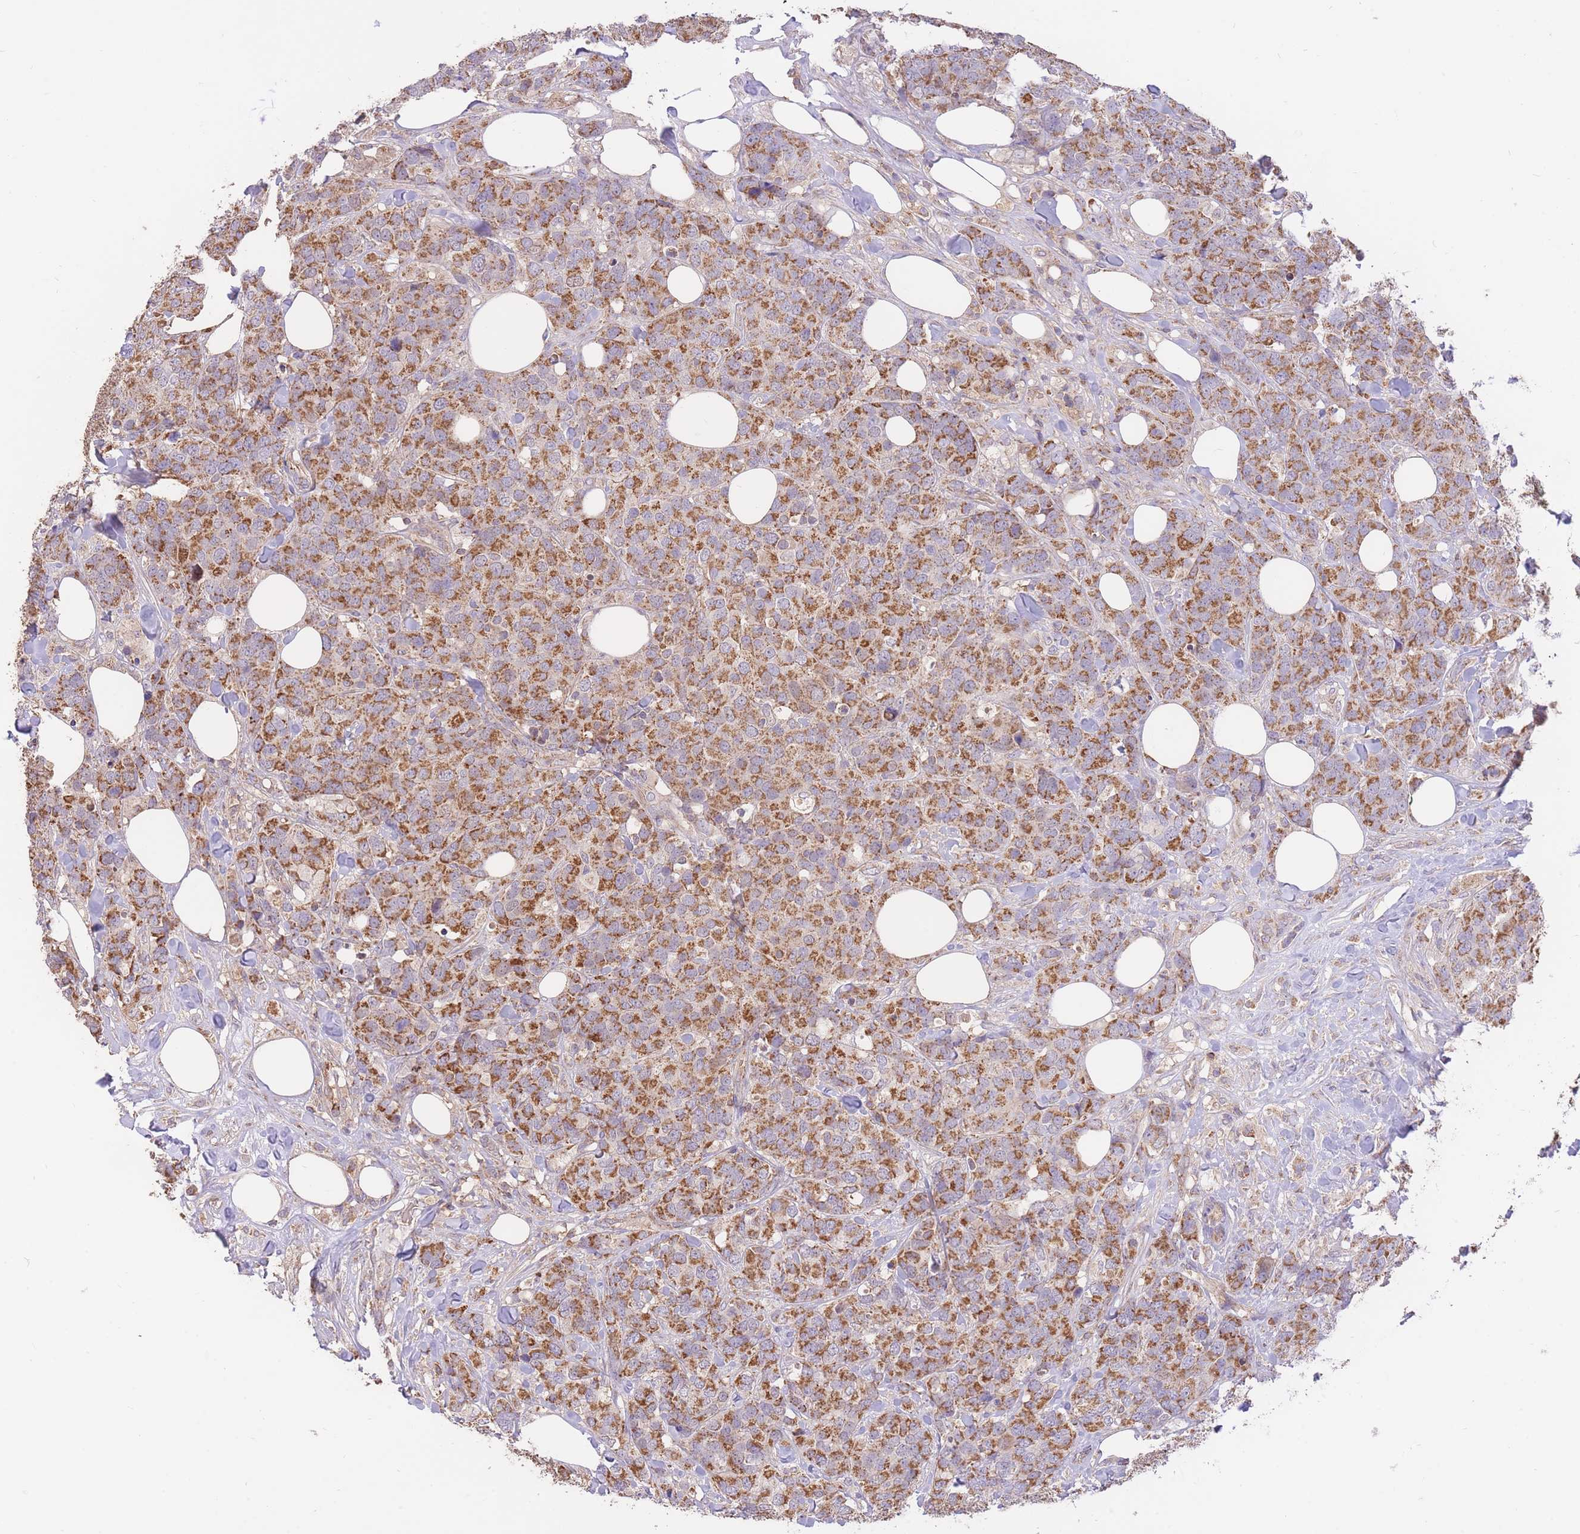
{"staining": {"intensity": "moderate", "quantity": ">75%", "location": "cytoplasmic/membranous"}, "tissue": "breast cancer", "cell_type": "Tumor cells", "image_type": "cancer", "snomed": [{"axis": "morphology", "description": "Lobular carcinoma"}, {"axis": "topography", "description": "Breast"}], "caption": "Human breast cancer (lobular carcinoma) stained with a protein marker demonstrates moderate staining in tumor cells.", "gene": "PREP", "patient": {"sex": "female", "age": 59}}